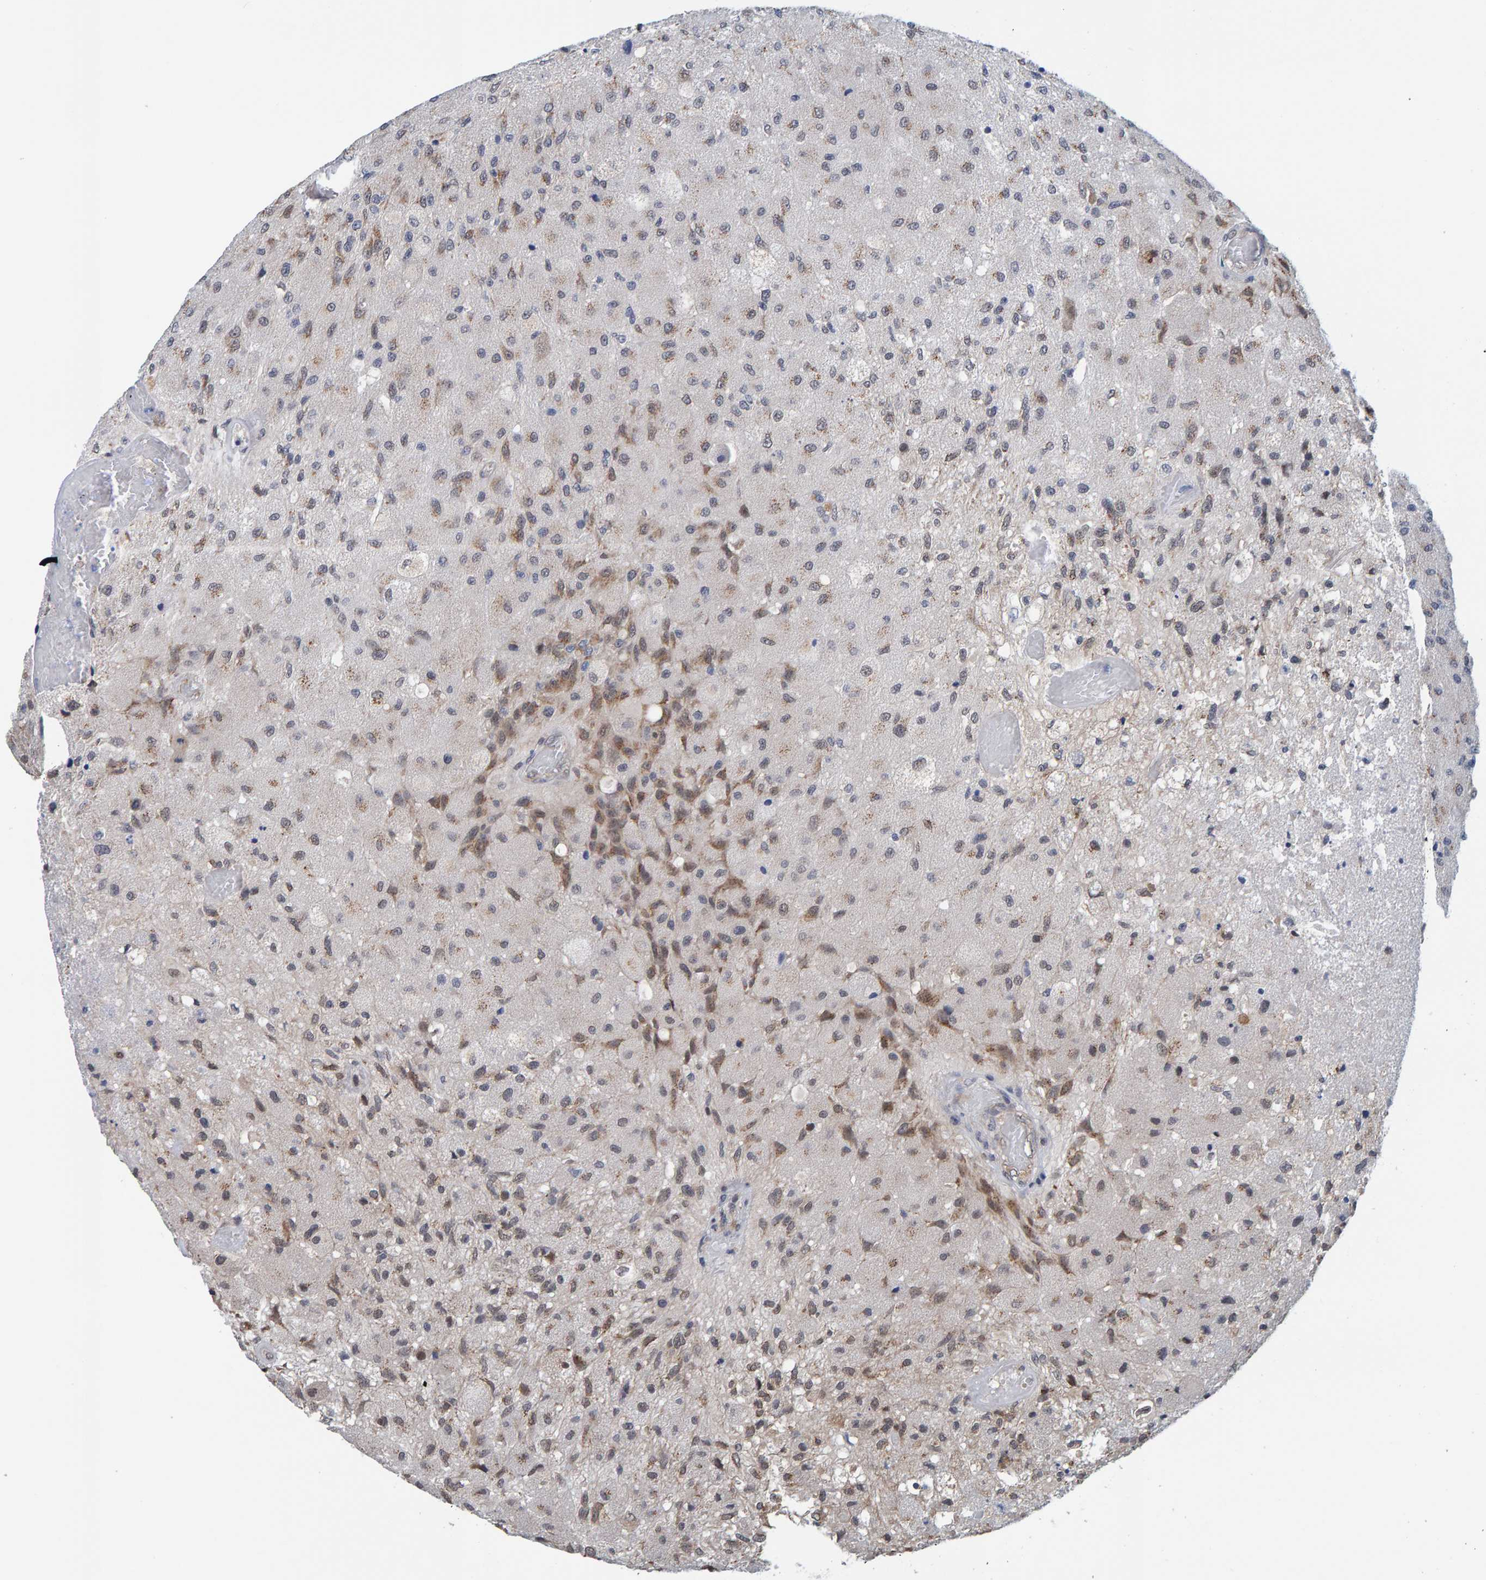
{"staining": {"intensity": "moderate", "quantity": "25%-75%", "location": "cytoplasmic/membranous"}, "tissue": "glioma", "cell_type": "Tumor cells", "image_type": "cancer", "snomed": [{"axis": "morphology", "description": "Normal tissue, NOS"}, {"axis": "morphology", "description": "Glioma, malignant, High grade"}, {"axis": "topography", "description": "Cerebral cortex"}], "caption": "Malignant glioma (high-grade) stained with a brown dye demonstrates moderate cytoplasmic/membranous positive positivity in approximately 25%-75% of tumor cells.", "gene": "SCRN2", "patient": {"sex": "male", "age": 77}}